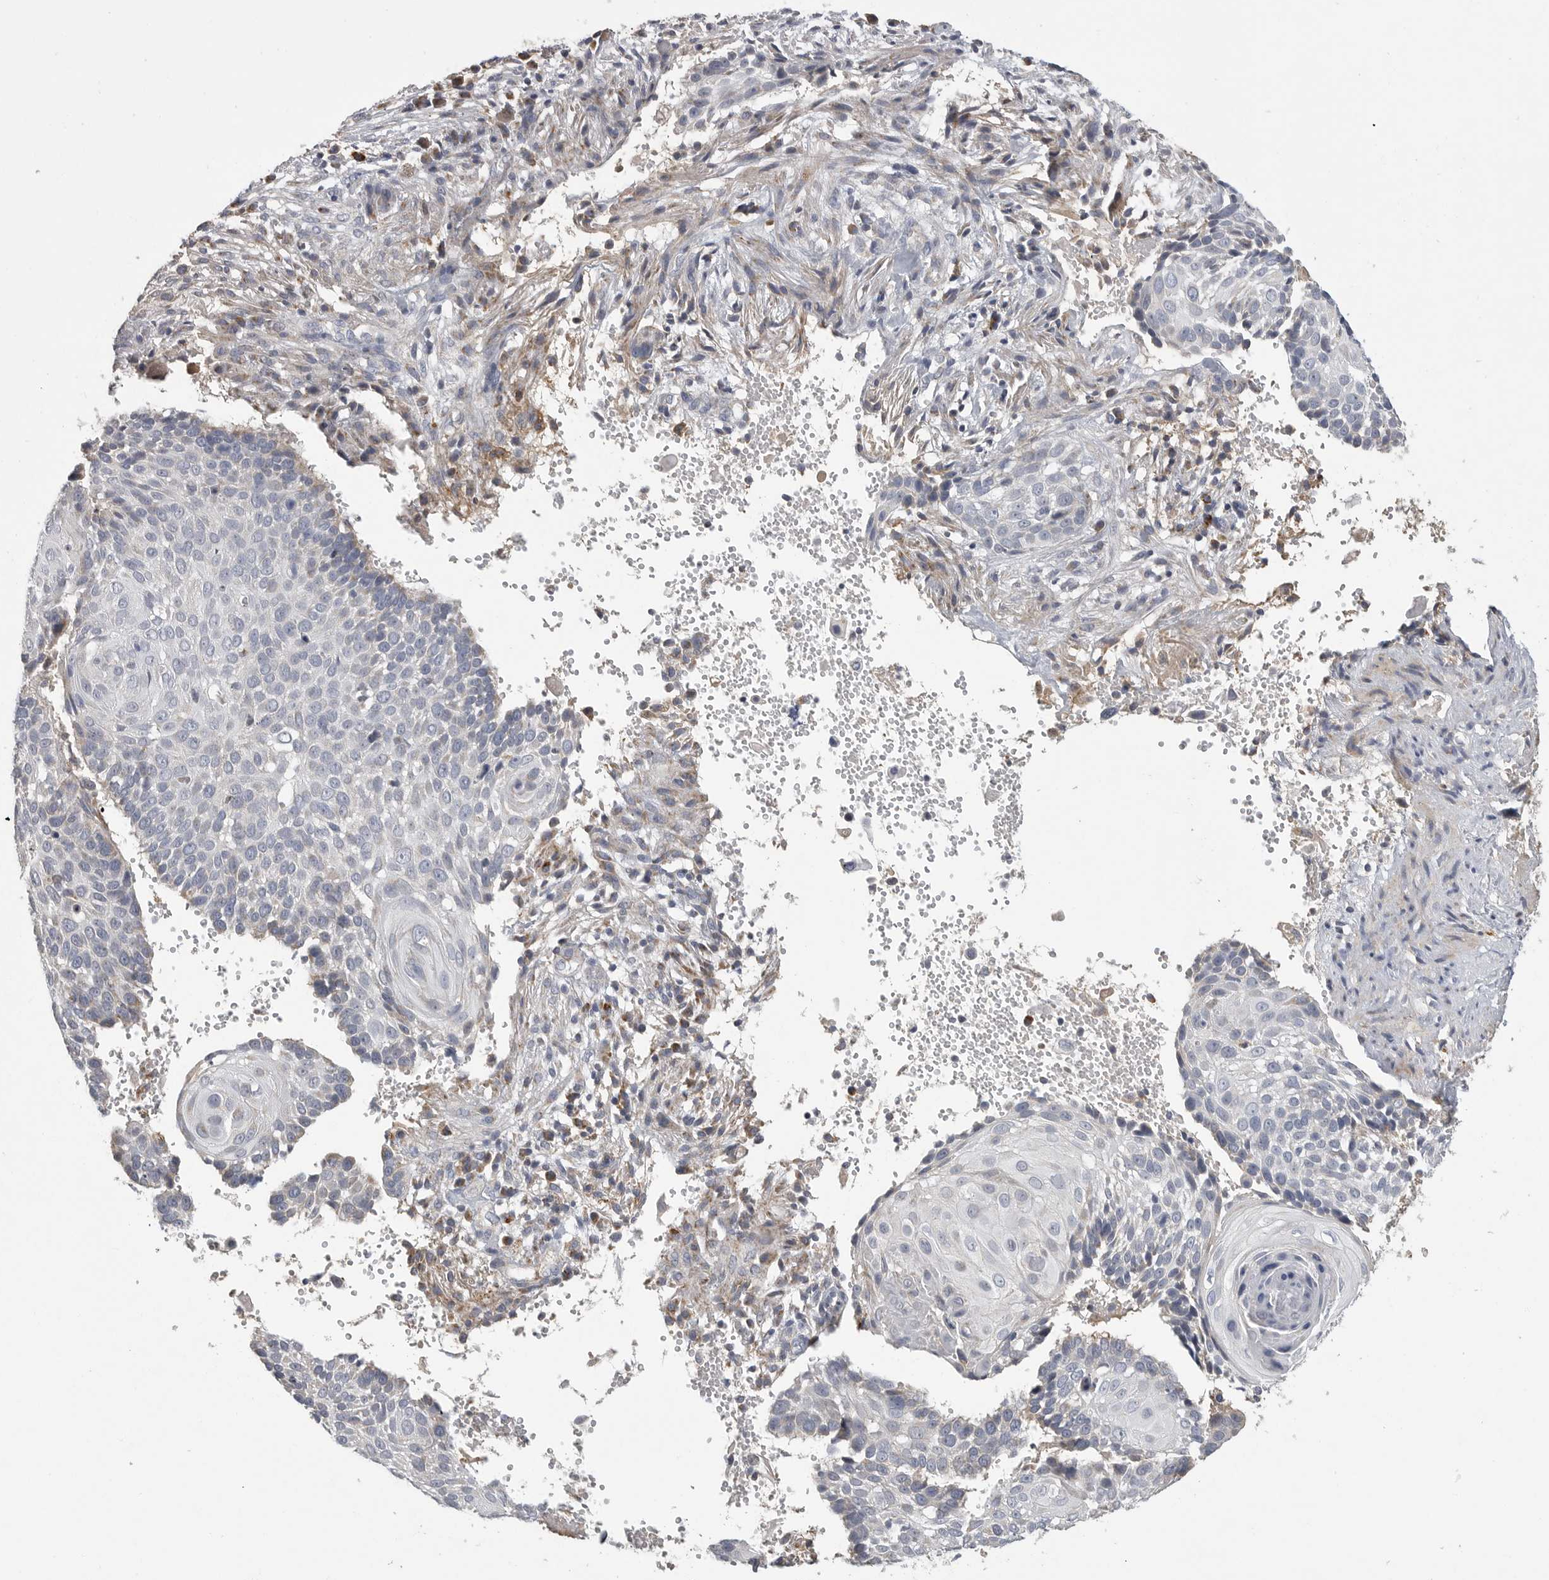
{"staining": {"intensity": "negative", "quantity": "none", "location": "none"}, "tissue": "cervical cancer", "cell_type": "Tumor cells", "image_type": "cancer", "snomed": [{"axis": "morphology", "description": "Squamous cell carcinoma, NOS"}, {"axis": "topography", "description": "Cervix"}], "caption": "Tumor cells are negative for brown protein staining in squamous cell carcinoma (cervical). (Stains: DAB immunohistochemistry (IHC) with hematoxylin counter stain, Microscopy: brightfield microscopy at high magnification).", "gene": "SDC3", "patient": {"sex": "female", "age": 74}}